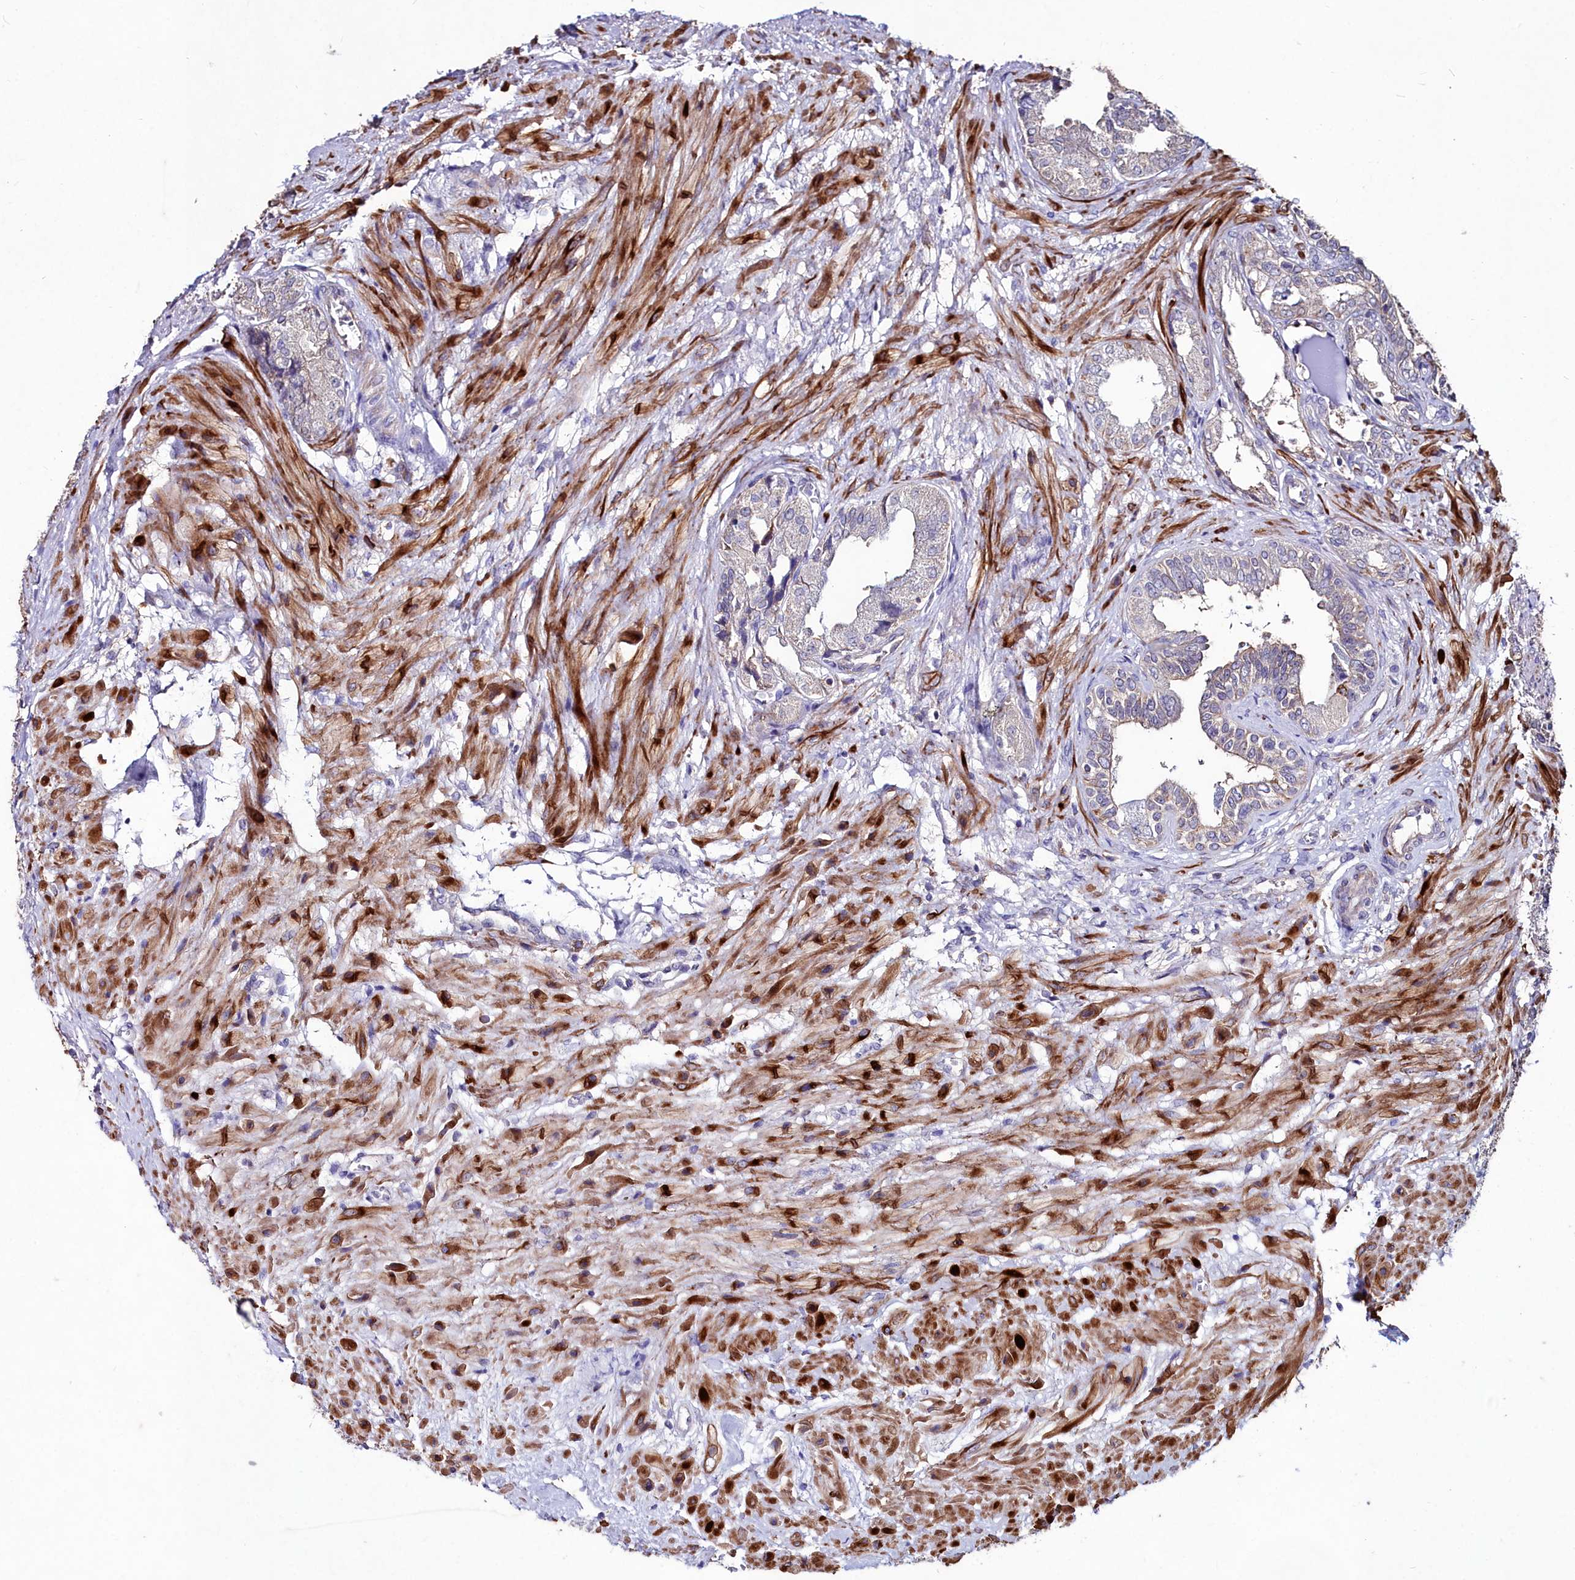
{"staining": {"intensity": "negative", "quantity": "none", "location": "none"}, "tissue": "seminal vesicle", "cell_type": "Glandular cells", "image_type": "normal", "snomed": [{"axis": "morphology", "description": "Normal tissue, NOS"}, {"axis": "topography", "description": "Seminal veicle"}], "caption": "IHC of benign seminal vesicle demonstrates no expression in glandular cells. (DAB immunohistochemistry with hematoxylin counter stain).", "gene": "AMBRA1", "patient": {"sex": "male", "age": 63}}